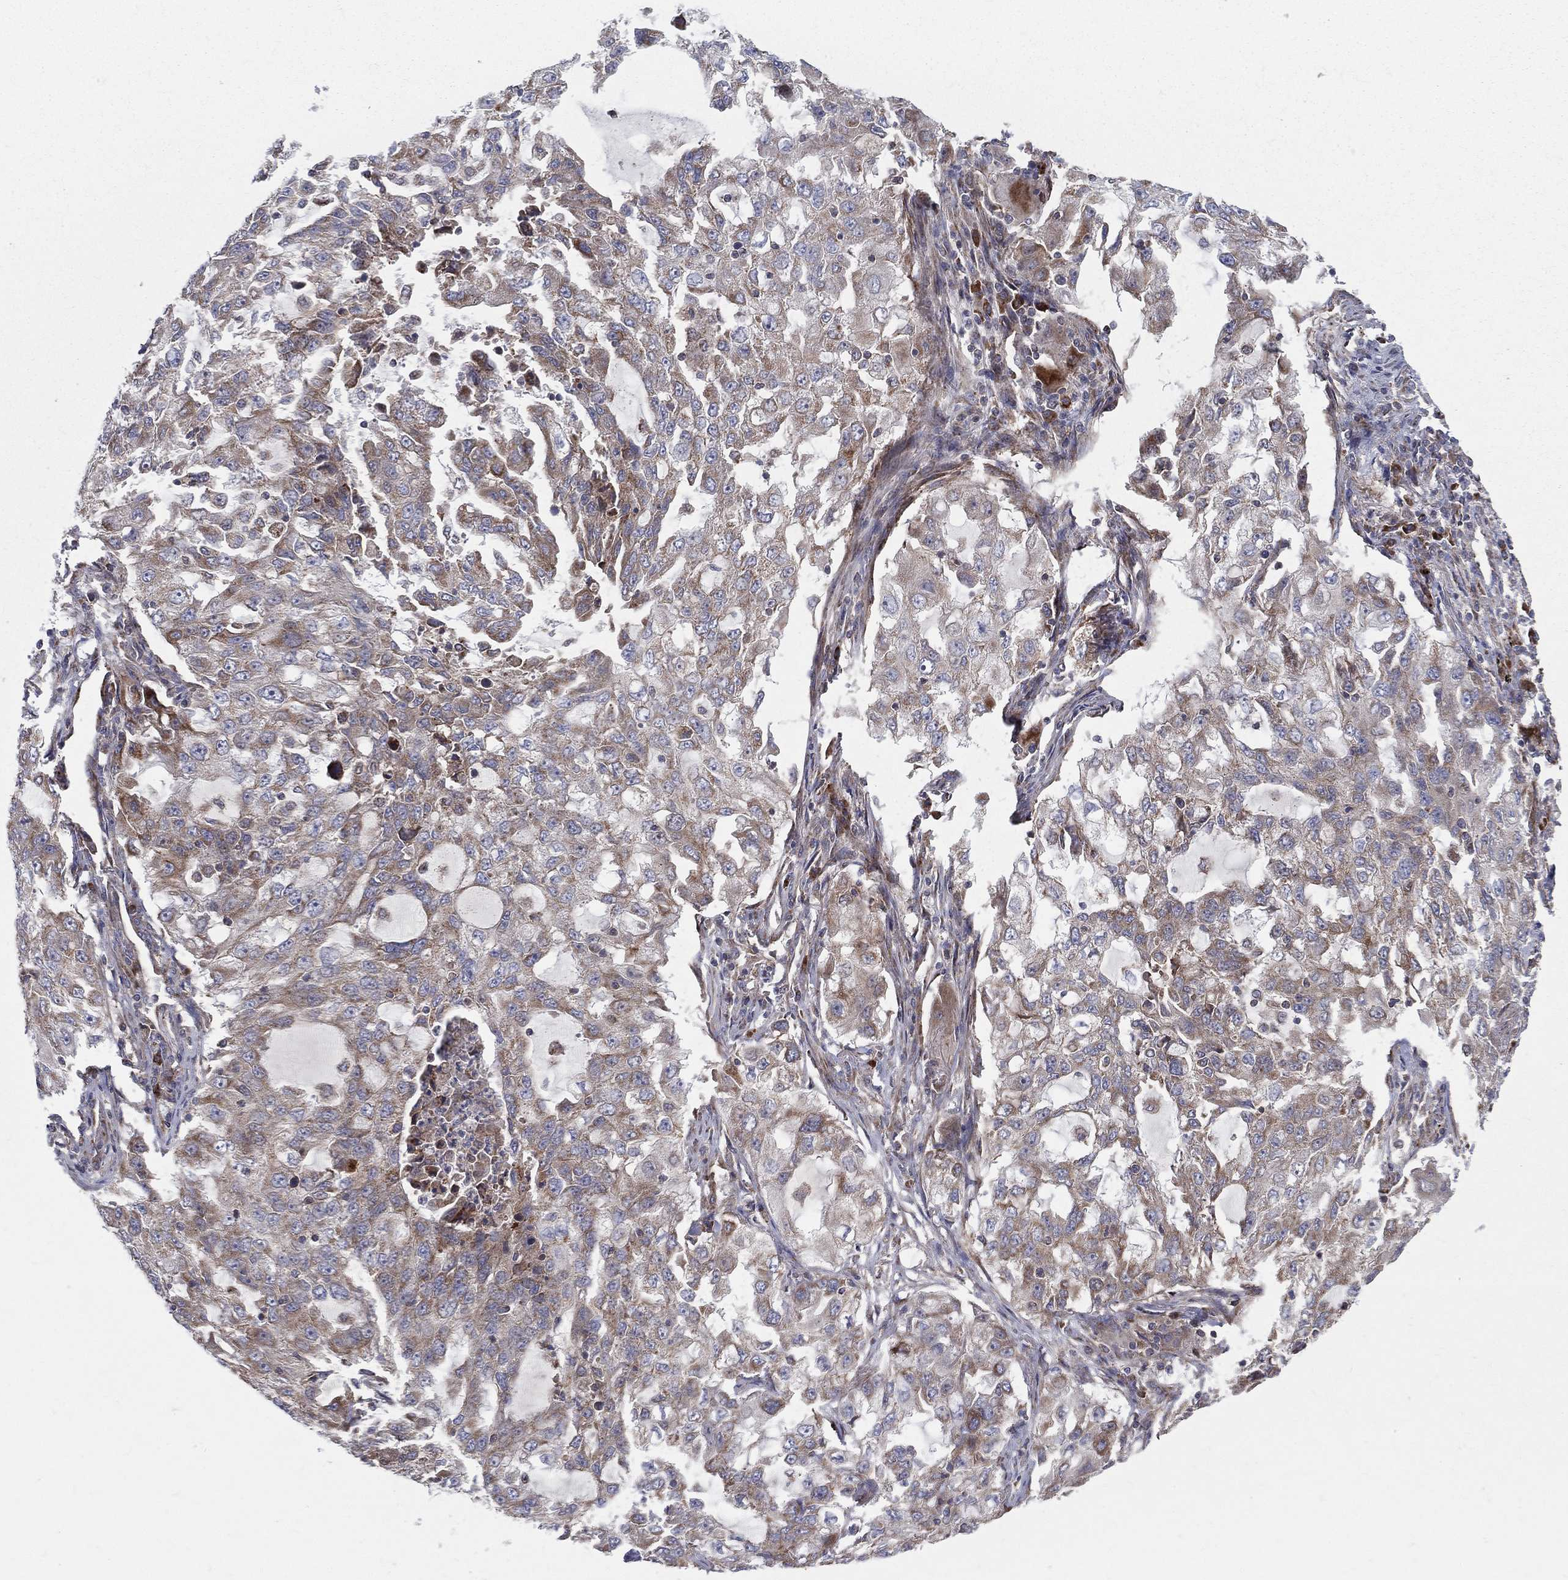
{"staining": {"intensity": "moderate", "quantity": "25%-75%", "location": "cytoplasmic/membranous"}, "tissue": "lung cancer", "cell_type": "Tumor cells", "image_type": "cancer", "snomed": [{"axis": "morphology", "description": "Adenocarcinoma, NOS"}, {"axis": "topography", "description": "Lung"}], "caption": "A high-resolution photomicrograph shows immunohistochemistry (IHC) staining of lung cancer (adenocarcinoma), which displays moderate cytoplasmic/membranous expression in approximately 25%-75% of tumor cells.", "gene": "MIX23", "patient": {"sex": "female", "age": 61}}